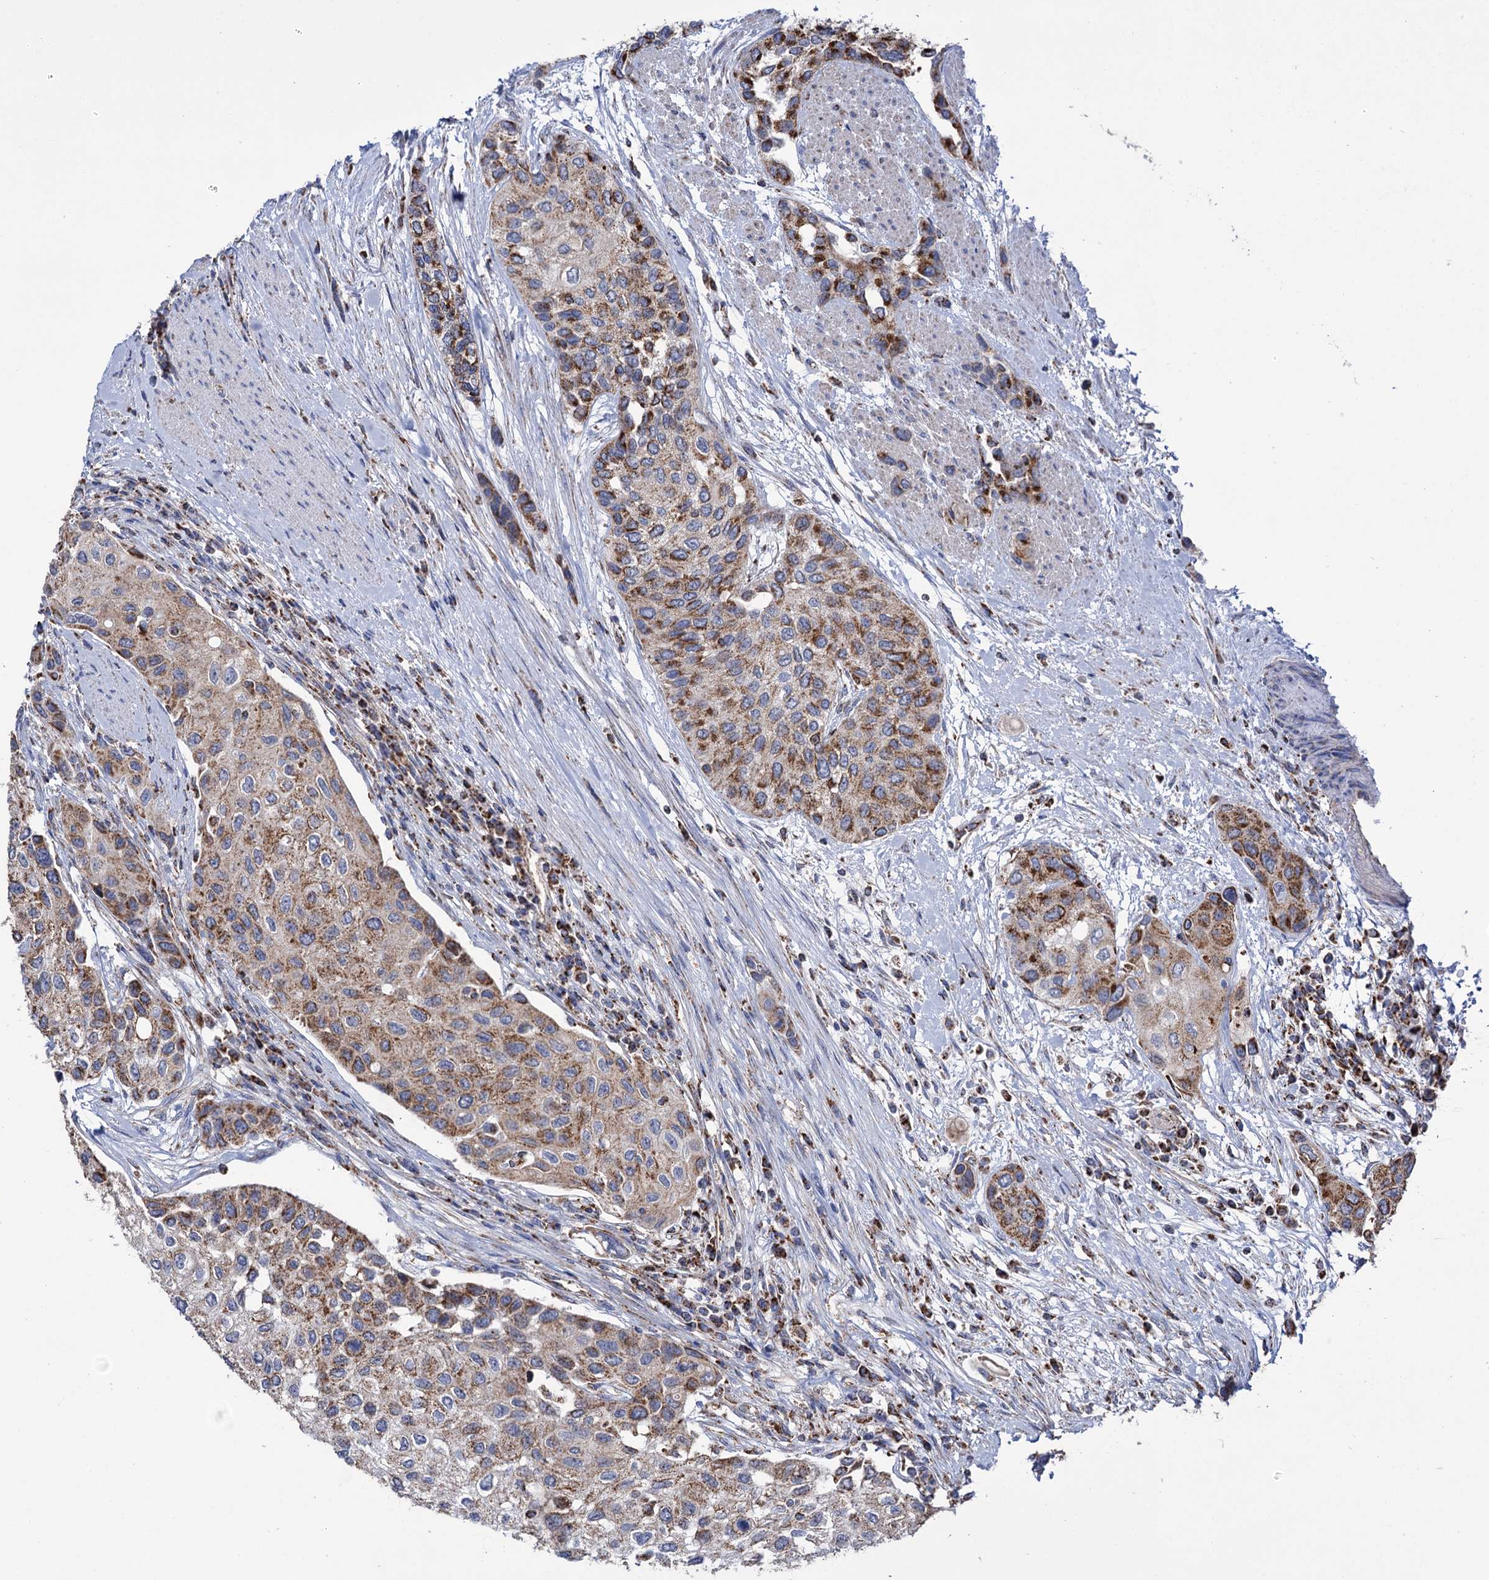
{"staining": {"intensity": "moderate", "quantity": ">75%", "location": "cytoplasmic/membranous"}, "tissue": "urothelial cancer", "cell_type": "Tumor cells", "image_type": "cancer", "snomed": [{"axis": "morphology", "description": "Normal tissue, NOS"}, {"axis": "morphology", "description": "Urothelial carcinoma, High grade"}, {"axis": "topography", "description": "Vascular tissue"}, {"axis": "topography", "description": "Urinary bladder"}], "caption": "DAB immunohistochemical staining of urothelial cancer demonstrates moderate cytoplasmic/membranous protein positivity in approximately >75% of tumor cells. (DAB = brown stain, brightfield microscopy at high magnification).", "gene": "ABHD10", "patient": {"sex": "female", "age": 56}}